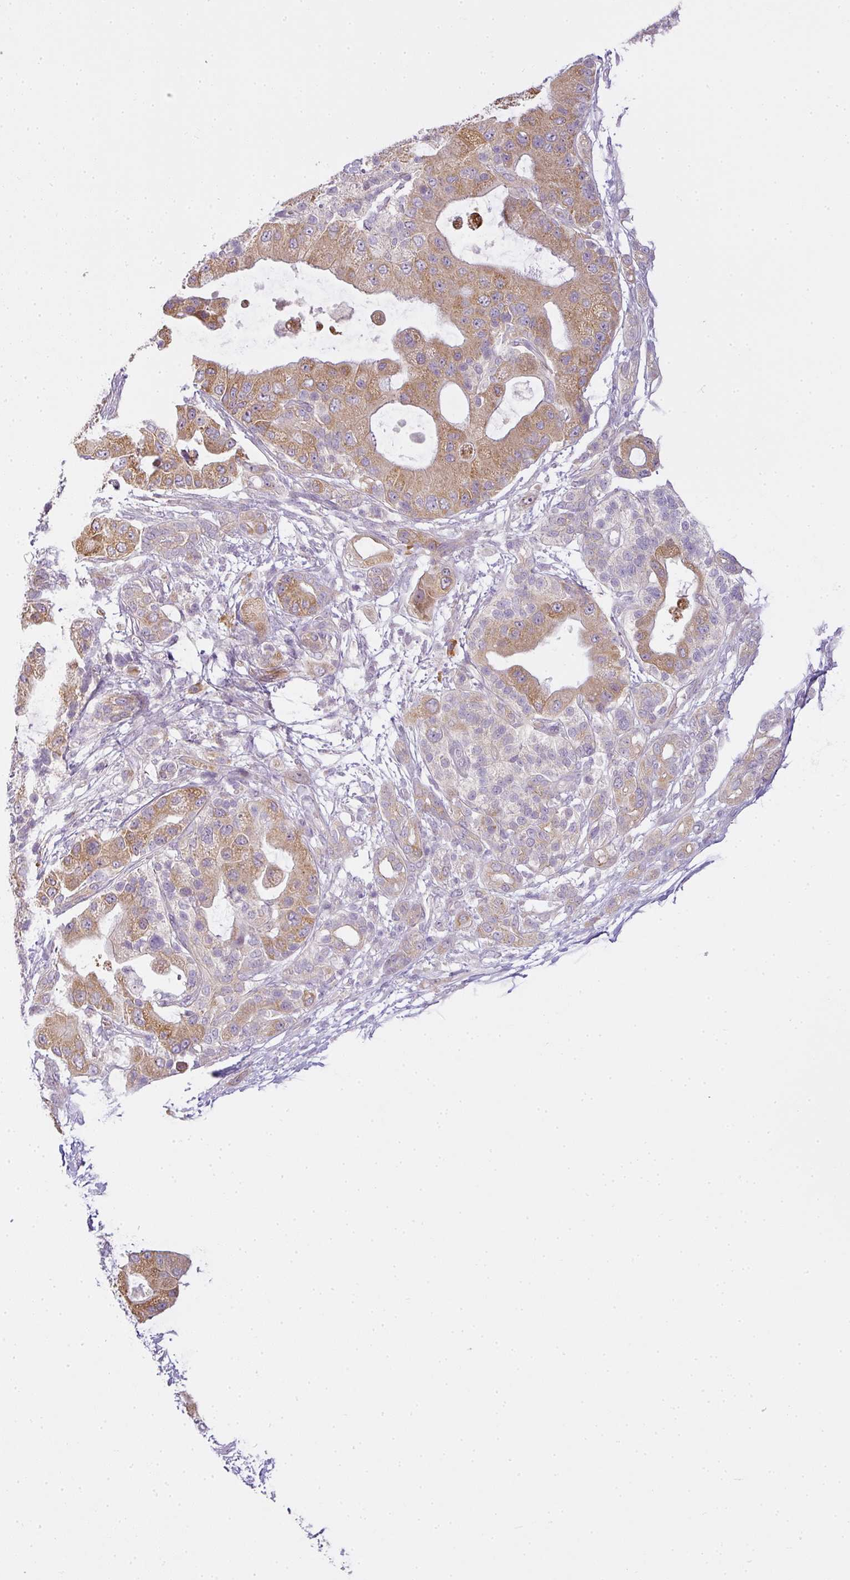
{"staining": {"intensity": "moderate", "quantity": ">75%", "location": "cytoplasmic/membranous"}, "tissue": "pancreatic cancer", "cell_type": "Tumor cells", "image_type": "cancer", "snomed": [{"axis": "morphology", "description": "Adenocarcinoma, NOS"}, {"axis": "topography", "description": "Pancreas"}], "caption": "Immunohistochemical staining of pancreatic cancer reveals moderate cytoplasmic/membranous protein expression in about >75% of tumor cells.", "gene": "LY75", "patient": {"sex": "male", "age": 57}}